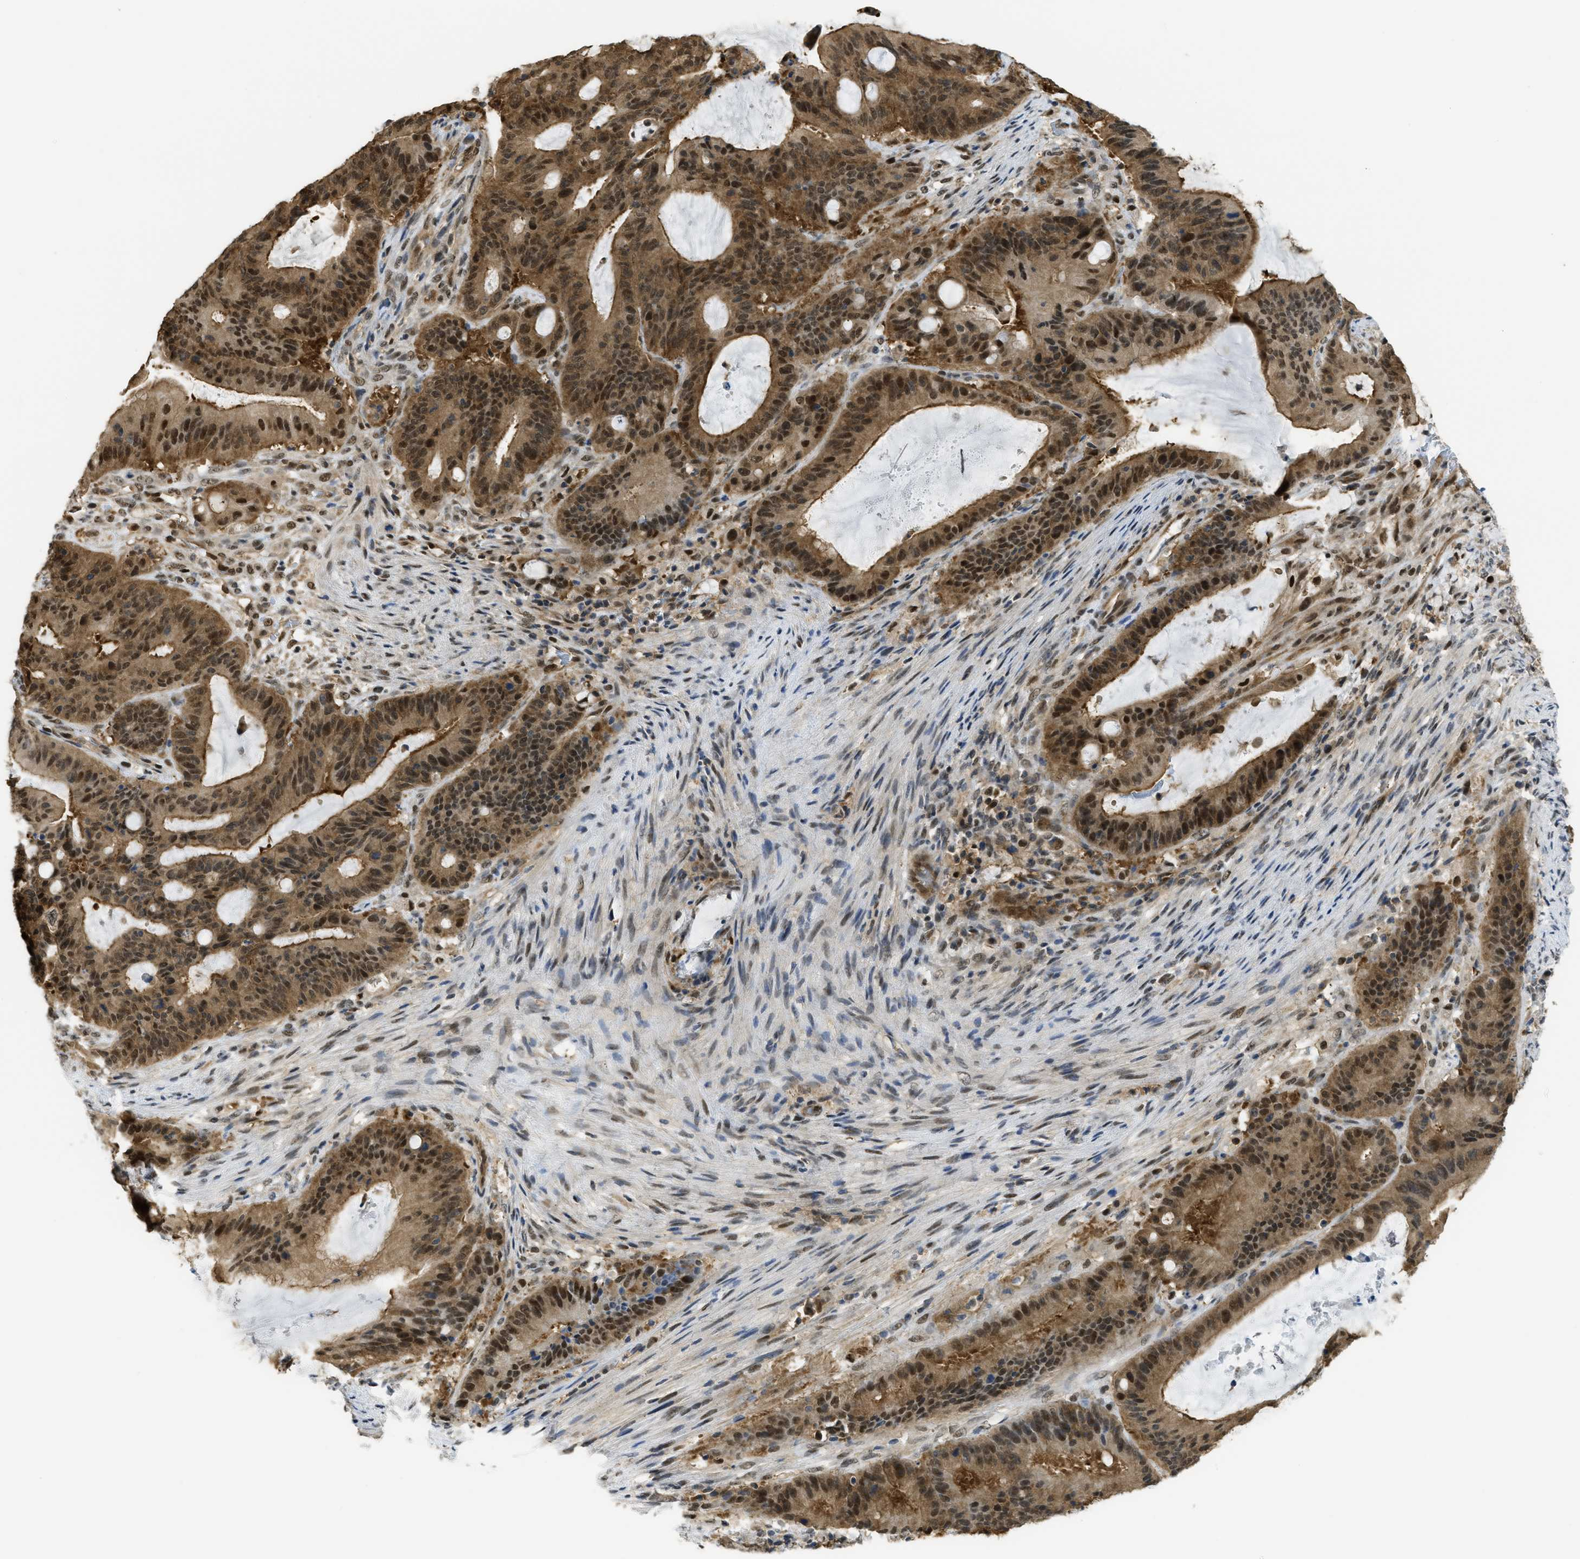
{"staining": {"intensity": "strong", "quantity": ">75%", "location": "cytoplasmic/membranous,nuclear"}, "tissue": "liver cancer", "cell_type": "Tumor cells", "image_type": "cancer", "snomed": [{"axis": "morphology", "description": "Normal tissue, NOS"}, {"axis": "morphology", "description": "Cholangiocarcinoma"}, {"axis": "topography", "description": "Liver"}, {"axis": "topography", "description": "Peripheral nerve tissue"}], "caption": "Immunohistochemical staining of liver cancer (cholangiocarcinoma) displays high levels of strong cytoplasmic/membranous and nuclear expression in approximately >75% of tumor cells.", "gene": "PSMC5", "patient": {"sex": "female", "age": 73}}